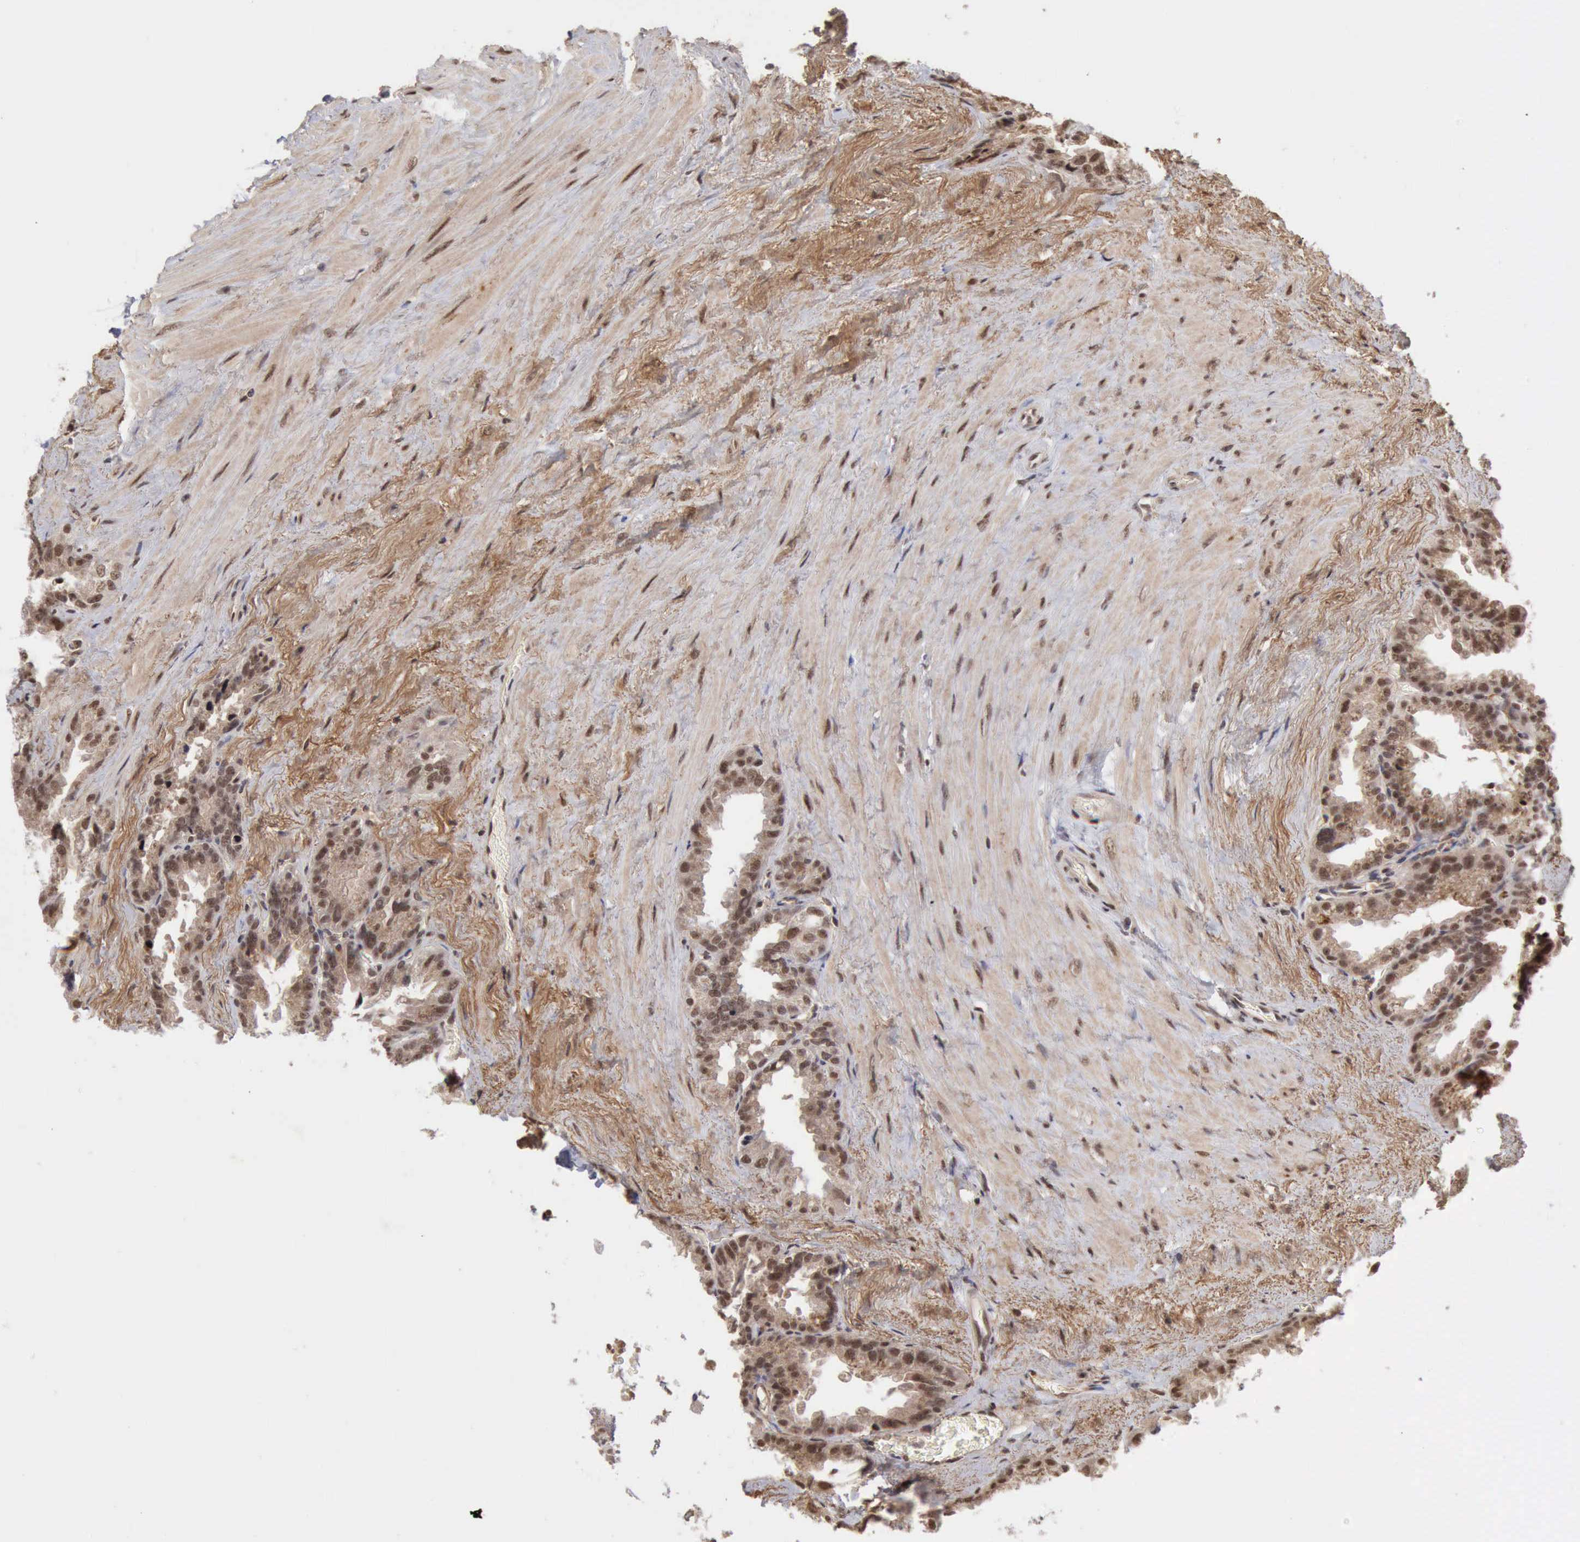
{"staining": {"intensity": "moderate", "quantity": ">75%", "location": "cytoplasmic/membranous,nuclear"}, "tissue": "seminal vesicle", "cell_type": "Glandular cells", "image_type": "normal", "snomed": [{"axis": "morphology", "description": "Normal tissue, NOS"}, {"axis": "topography", "description": "Prostate"}, {"axis": "topography", "description": "Seminal veicle"}], "caption": "Protein analysis of unremarkable seminal vesicle shows moderate cytoplasmic/membranous,nuclear positivity in about >75% of glandular cells. Nuclei are stained in blue.", "gene": "CDKN2A", "patient": {"sex": "male", "age": 63}}